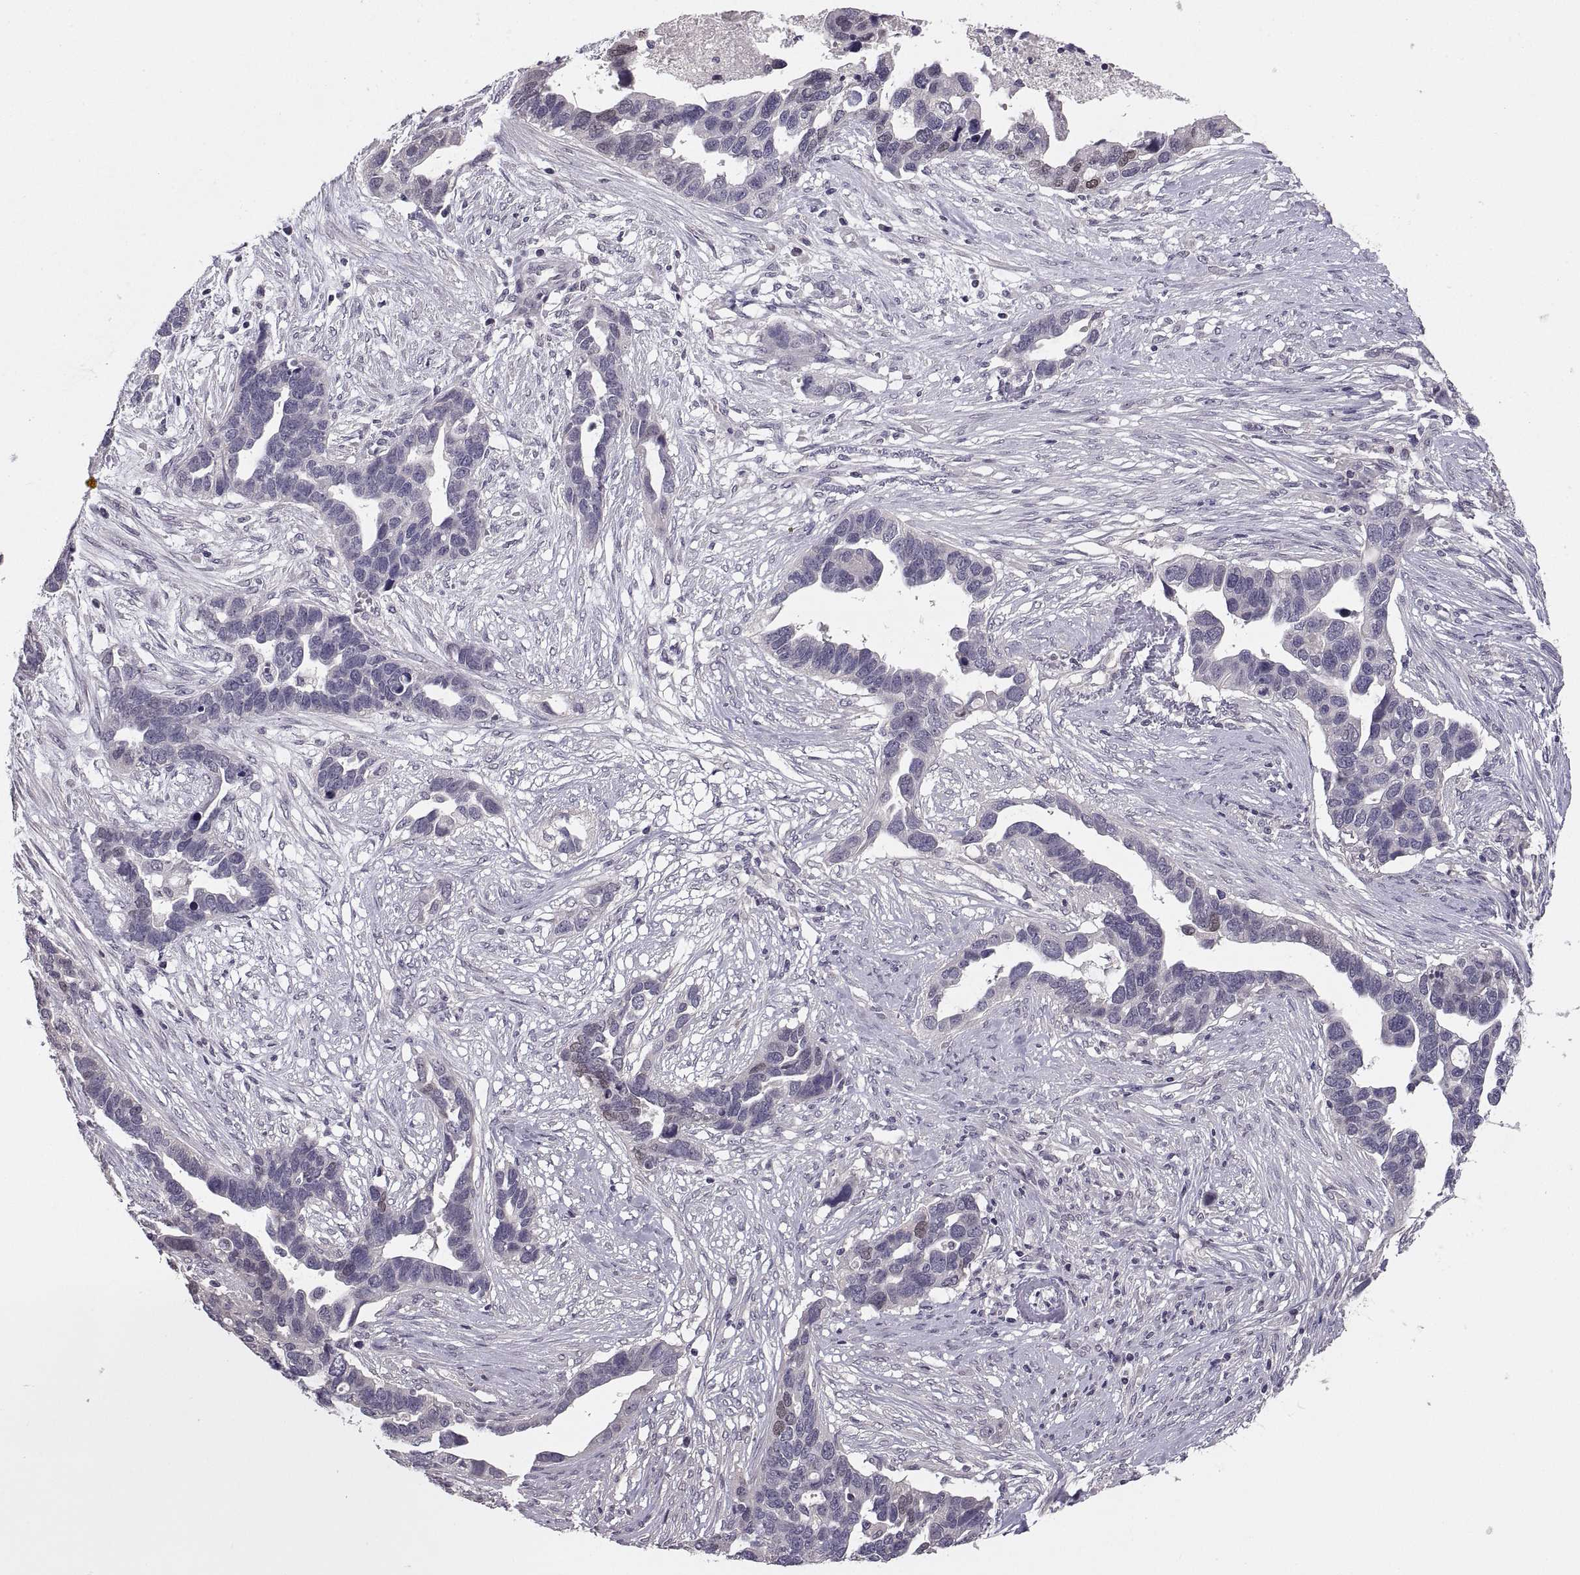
{"staining": {"intensity": "negative", "quantity": "none", "location": "none"}, "tissue": "ovarian cancer", "cell_type": "Tumor cells", "image_type": "cancer", "snomed": [{"axis": "morphology", "description": "Cystadenocarcinoma, serous, NOS"}, {"axis": "topography", "description": "Ovary"}], "caption": "Immunohistochemical staining of ovarian serous cystadenocarcinoma demonstrates no significant staining in tumor cells.", "gene": "PAX2", "patient": {"sex": "female", "age": 54}}